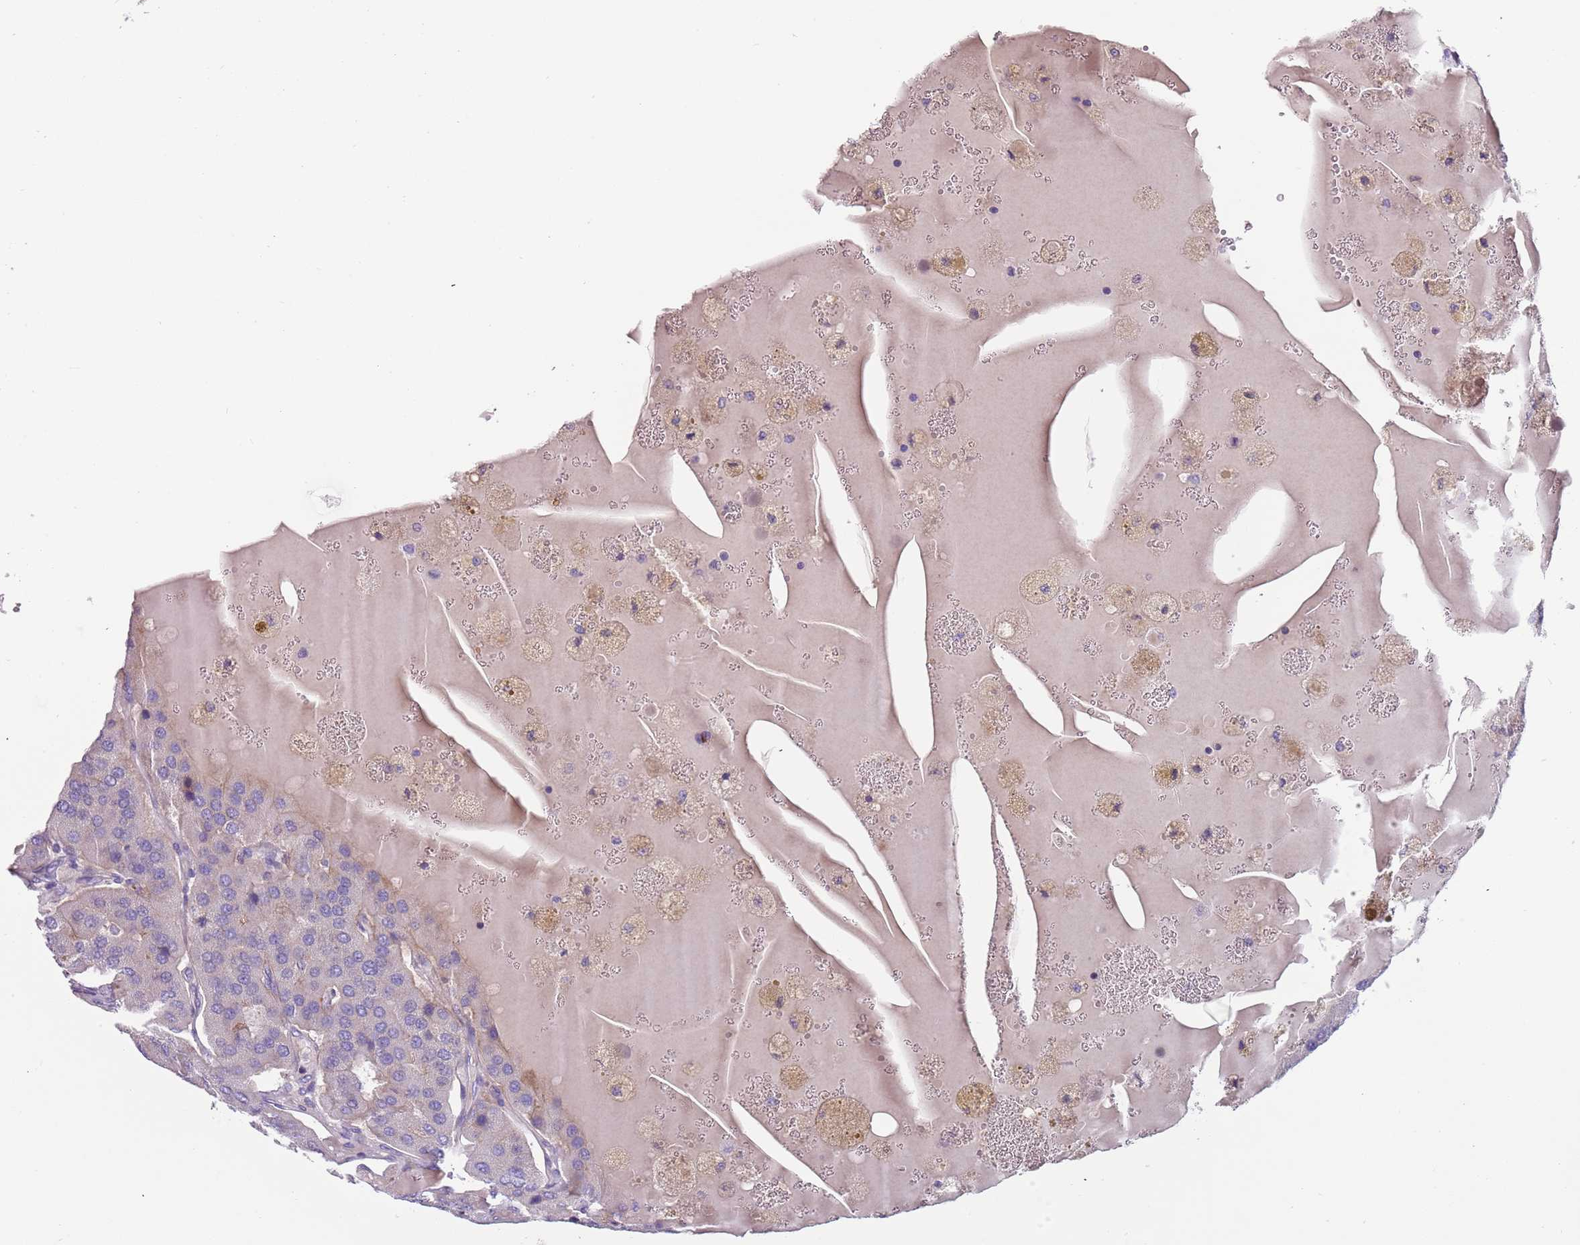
{"staining": {"intensity": "negative", "quantity": "none", "location": "none"}, "tissue": "parathyroid gland", "cell_type": "Glandular cells", "image_type": "normal", "snomed": [{"axis": "morphology", "description": "Normal tissue, NOS"}, {"axis": "morphology", "description": "Adenoma, NOS"}, {"axis": "topography", "description": "Parathyroid gland"}], "caption": "Glandular cells are negative for brown protein staining in unremarkable parathyroid gland. Nuclei are stained in blue.", "gene": "C2CD3", "patient": {"sex": "female", "age": 86}}